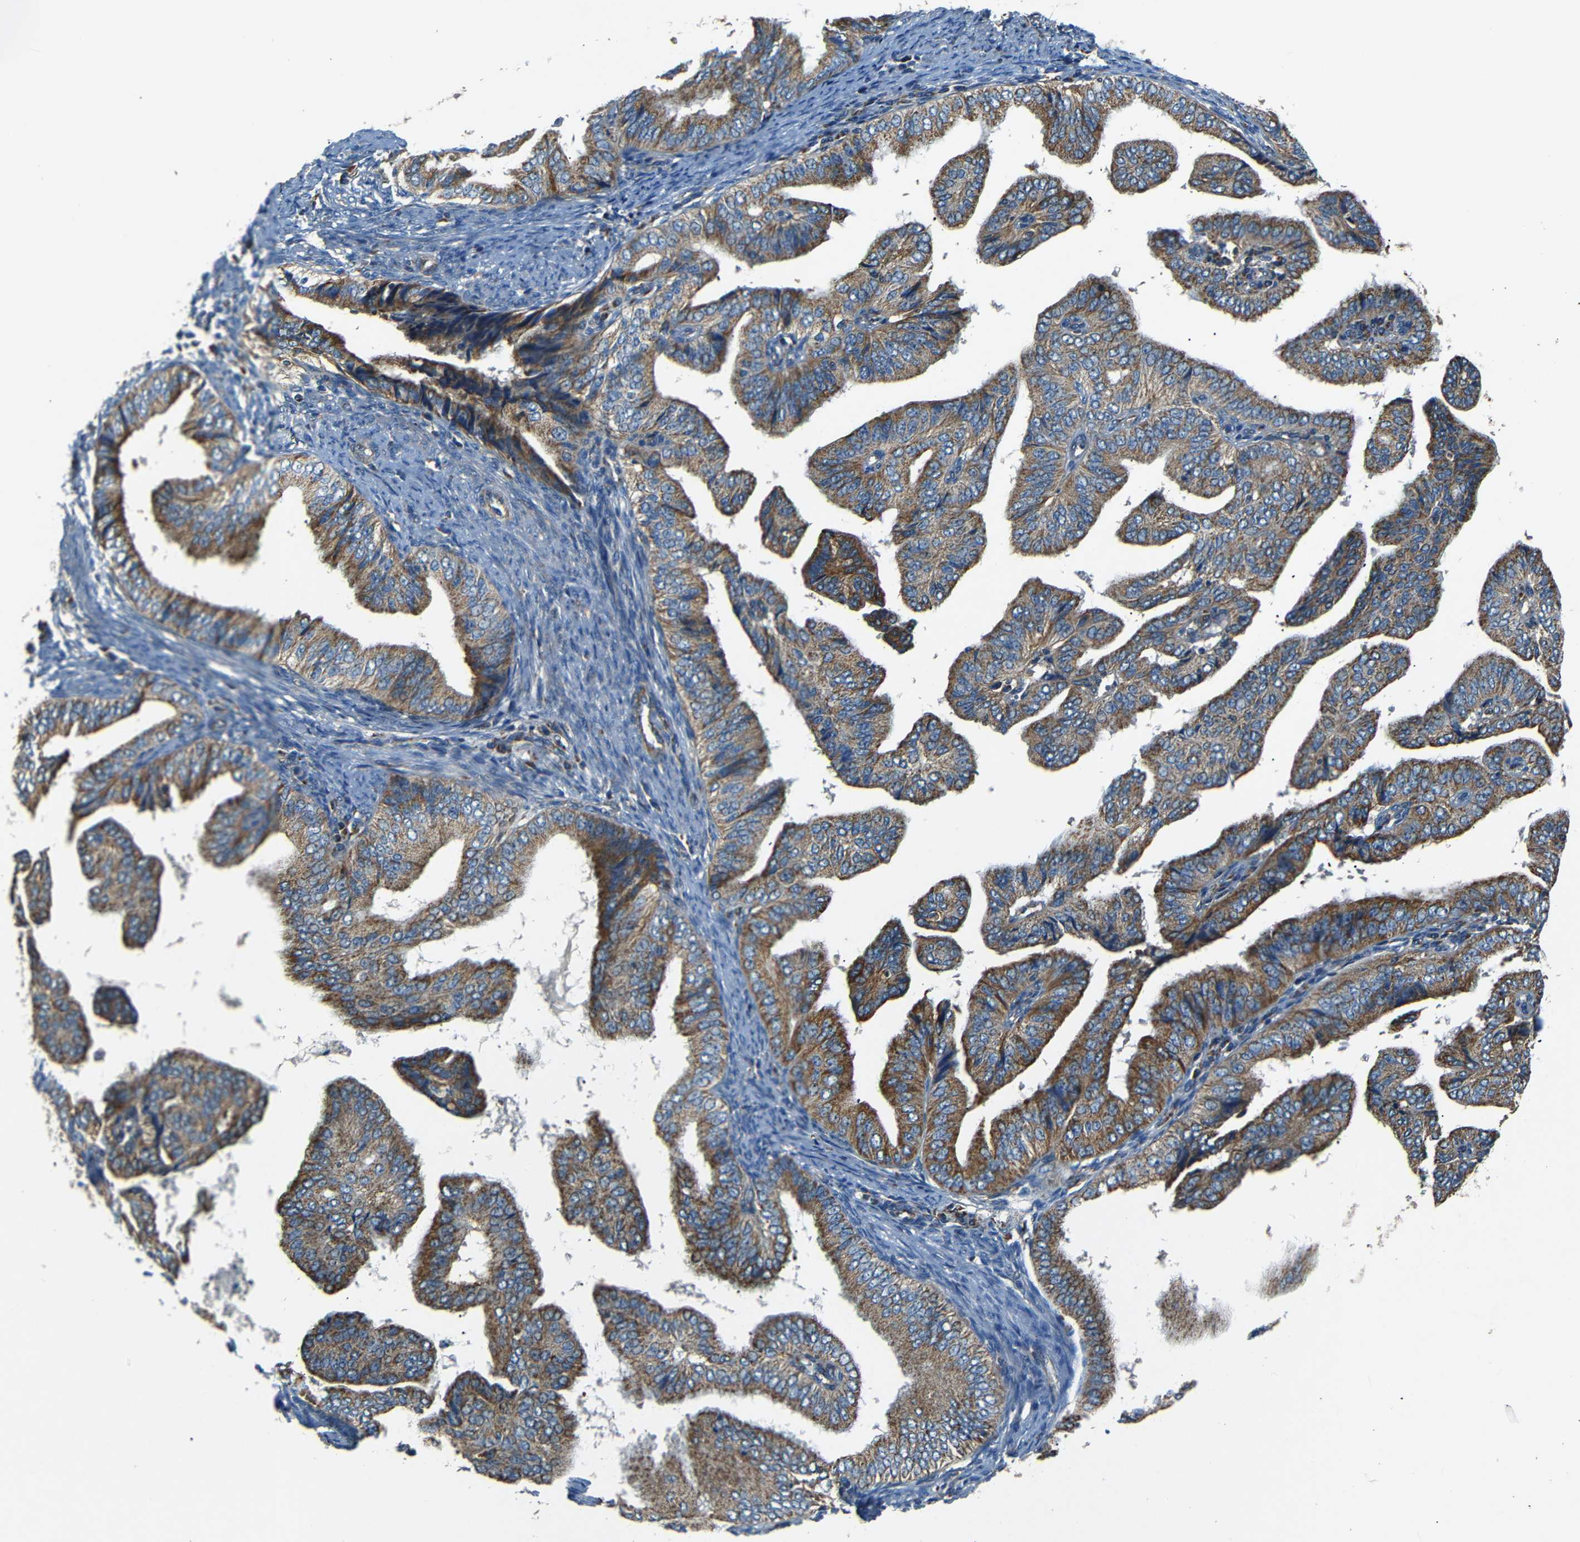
{"staining": {"intensity": "moderate", "quantity": ">75%", "location": "cytoplasmic/membranous"}, "tissue": "endometrial cancer", "cell_type": "Tumor cells", "image_type": "cancer", "snomed": [{"axis": "morphology", "description": "Adenocarcinoma, NOS"}, {"axis": "topography", "description": "Endometrium"}], "caption": "Adenocarcinoma (endometrial) was stained to show a protein in brown. There is medium levels of moderate cytoplasmic/membranous expression in about >75% of tumor cells.", "gene": "NETO2", "patient": {"sex": "female", "age": 58}}